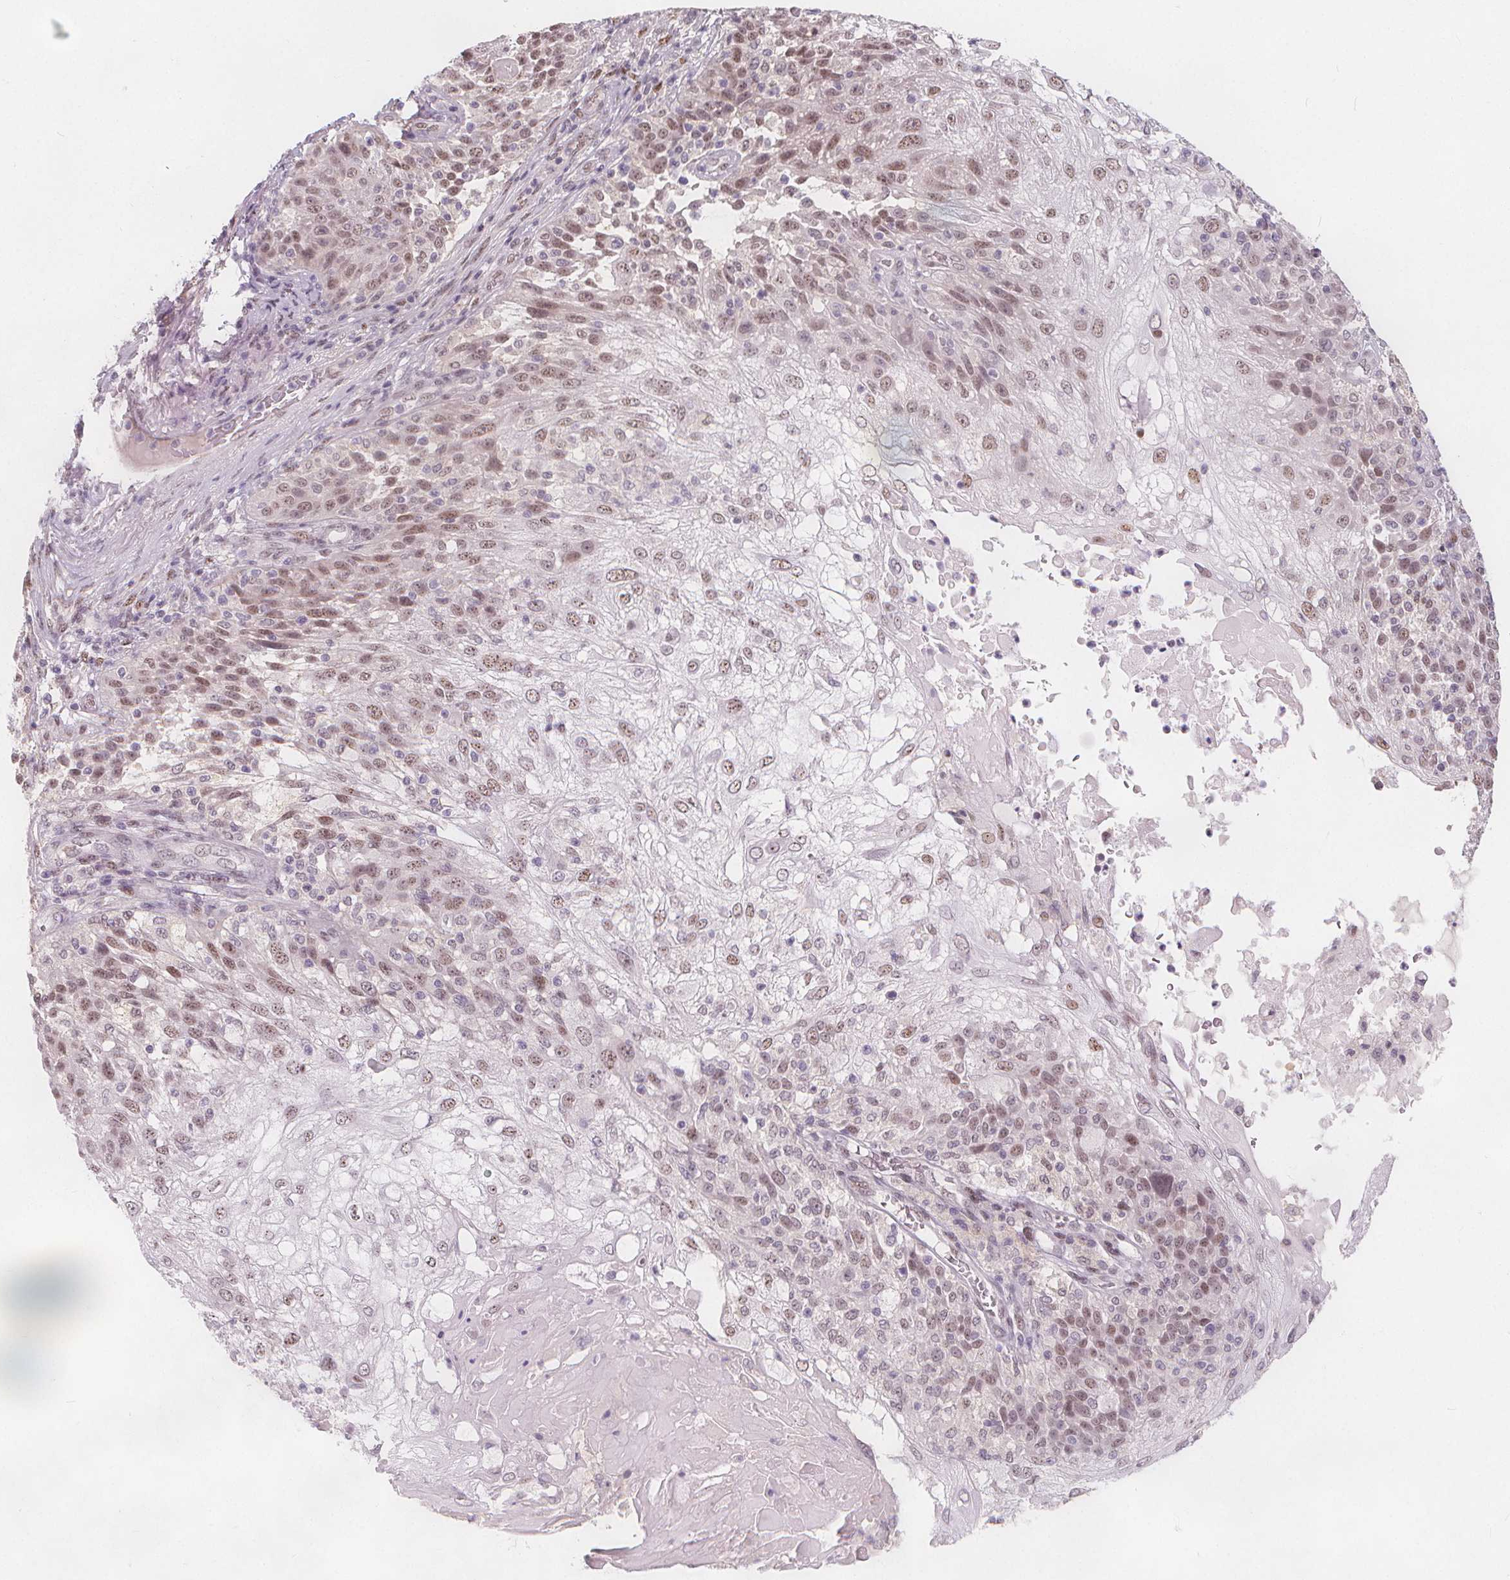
{"staining": {"intensity": "moderate", "quantity": ">75%", "location": "nuclear"}, "tissue": "skin cancer", "cell_type": "Tumor cells", "image_type": "cancer", "snomed": [{"axis": "morphology", "description": "Normal tissue, NOS"}, {"axis": "morphology", "description": "Squamous cell carcinoma, NOS"}, {"axis": "topography", "description": "Skin"}], "caption": "Protein staining of squamous cell carcinoma (skin) tissue demonstrates moderate nuclear staining in about >75% of tumor cells. (IHC, brightfield microscopy, high magnification).", "gene": "DRC3", "patient": {"sex": "female", "age": 83}}